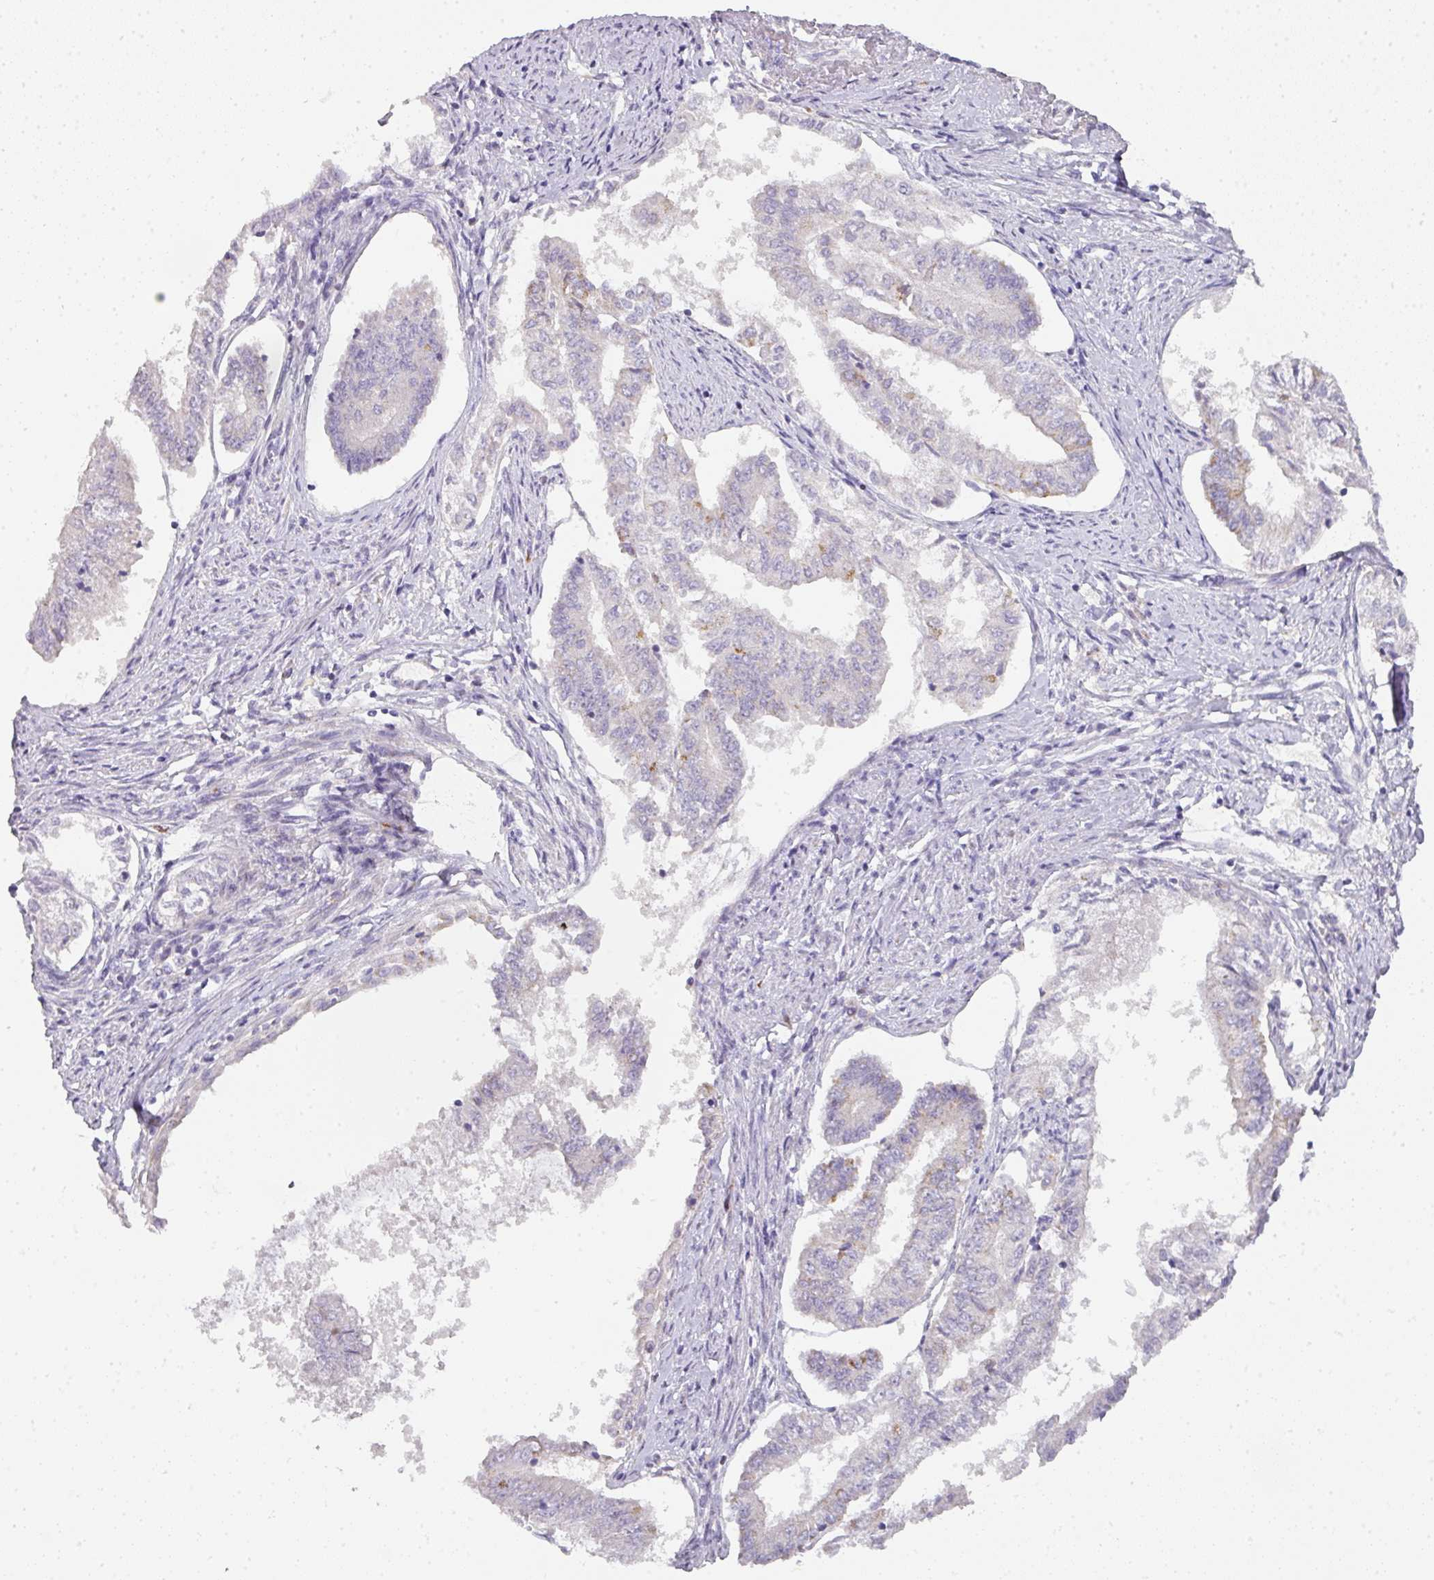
{"staining": {"intensity": "negative", "quantity": "none", "location": "none"}, "tissue": "endometrial cancer", "cell_type": "Tumor cells", "image_type": "cancer", "snomed": [{"axis": "morphology", "description": "Adenocarcinoma, NOS"}, {"axis": "topography", "description": "Endometrium"}], "caption": "IHC photomicrograph of neoplastic tissue: human endometrial adenocarcinoma stained with DAB exhibits no significant protein staining in tumor cells.", "gene": "HHEX", "patient": {"sex": "female", "age": 76}}